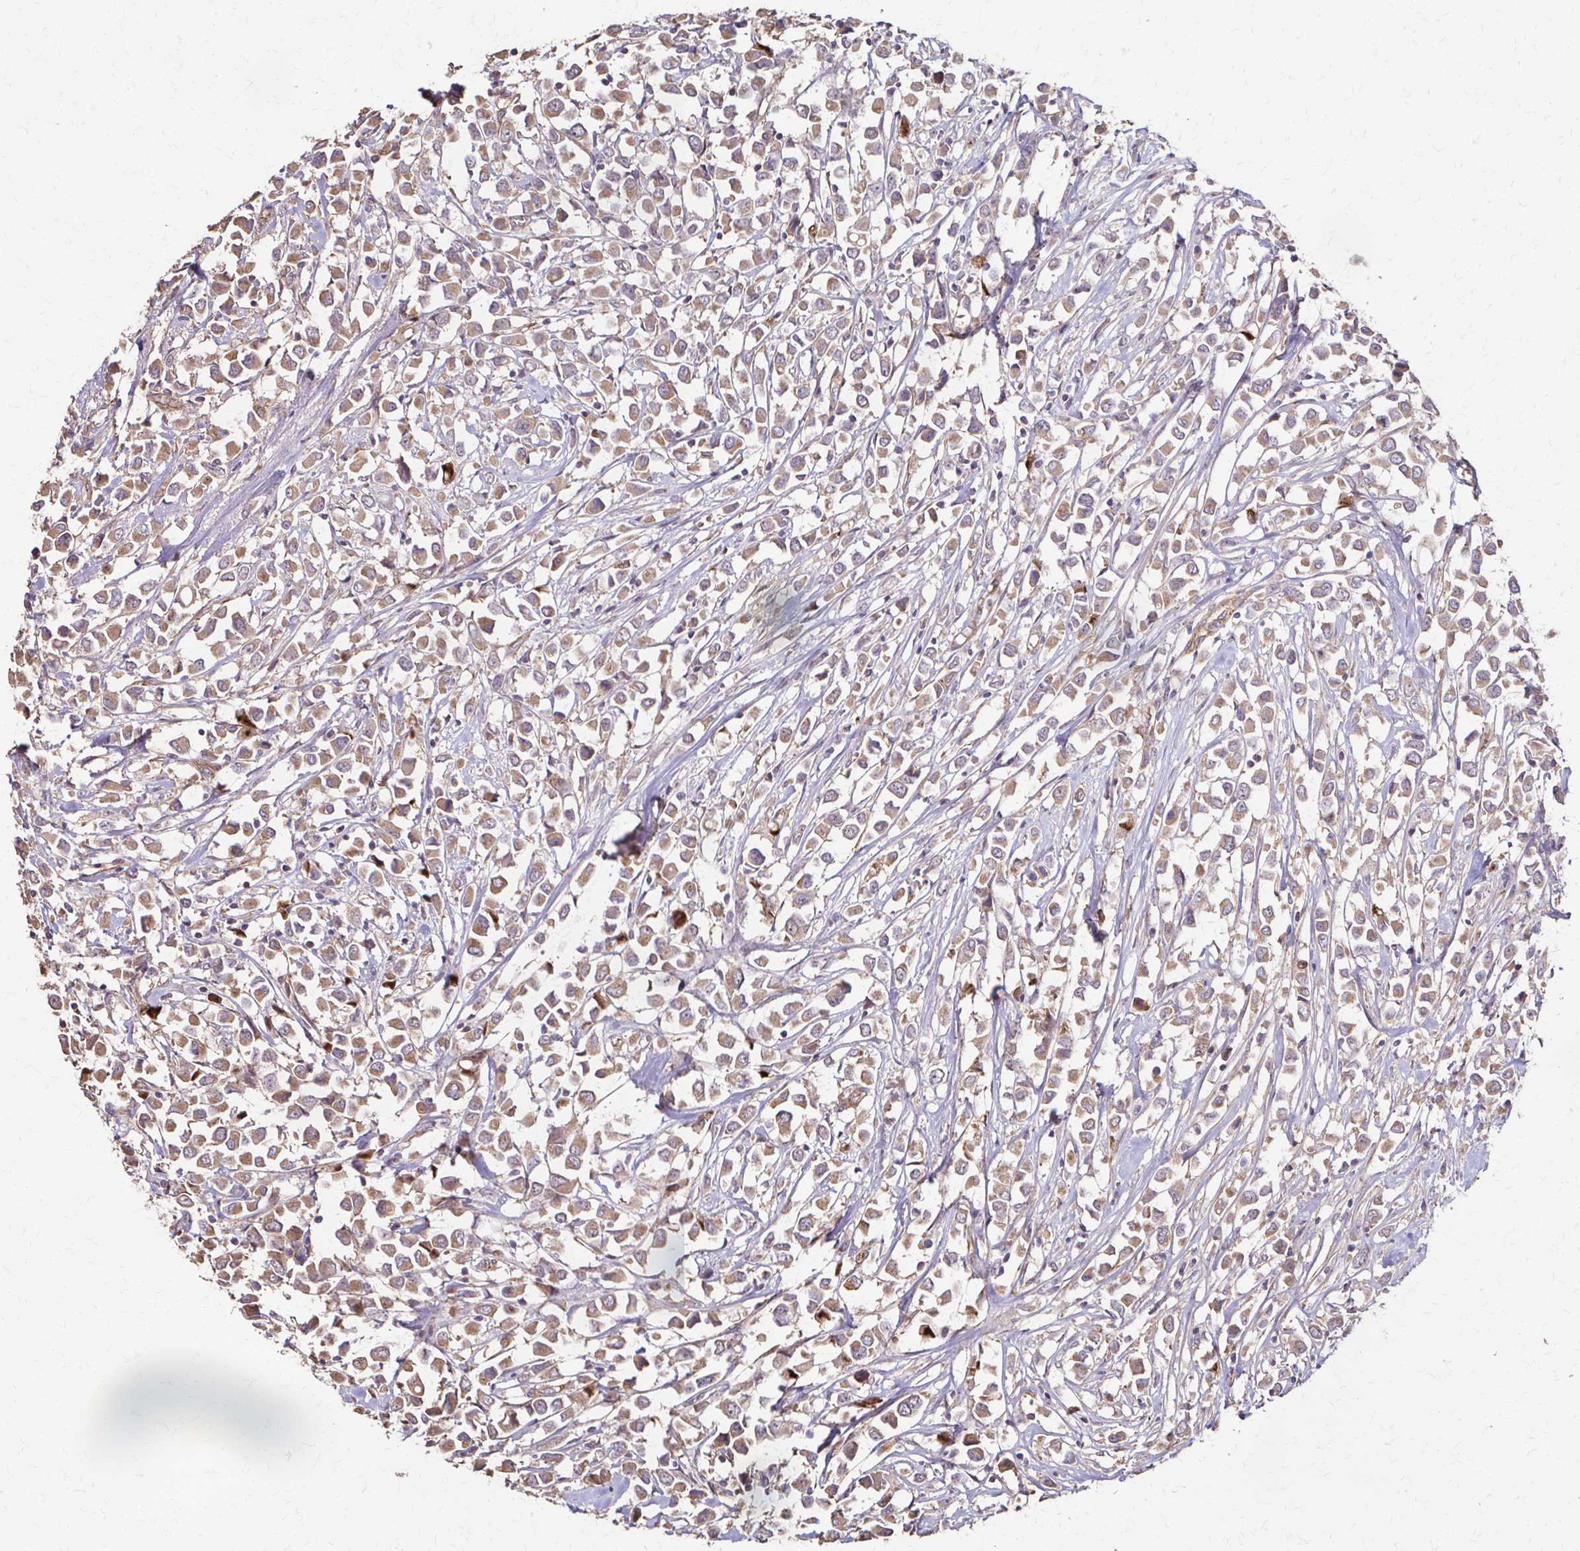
{"staining": {"intensity": "moderate", "quantity": ">75%", "location": "cytoplasmic/membranous"}, "tissue": "breast cancer", "cell_type": "Tumor cells", "image_type": "cancer", "snomed": [{"axis": "morphology", "description": "Duct carcinoma"}, {"axis": "topography", "description": "Breast"}], "caption": "This is an image of immunohistochemistry (IHC) staining of breast cancer (infiltrating ductal carcinoma), which shows moderate positivity in the cytoplasmic/membranous of tumor cells.", "gene": "IL18BP", "patient": {"sex": "female", "age": 61}}